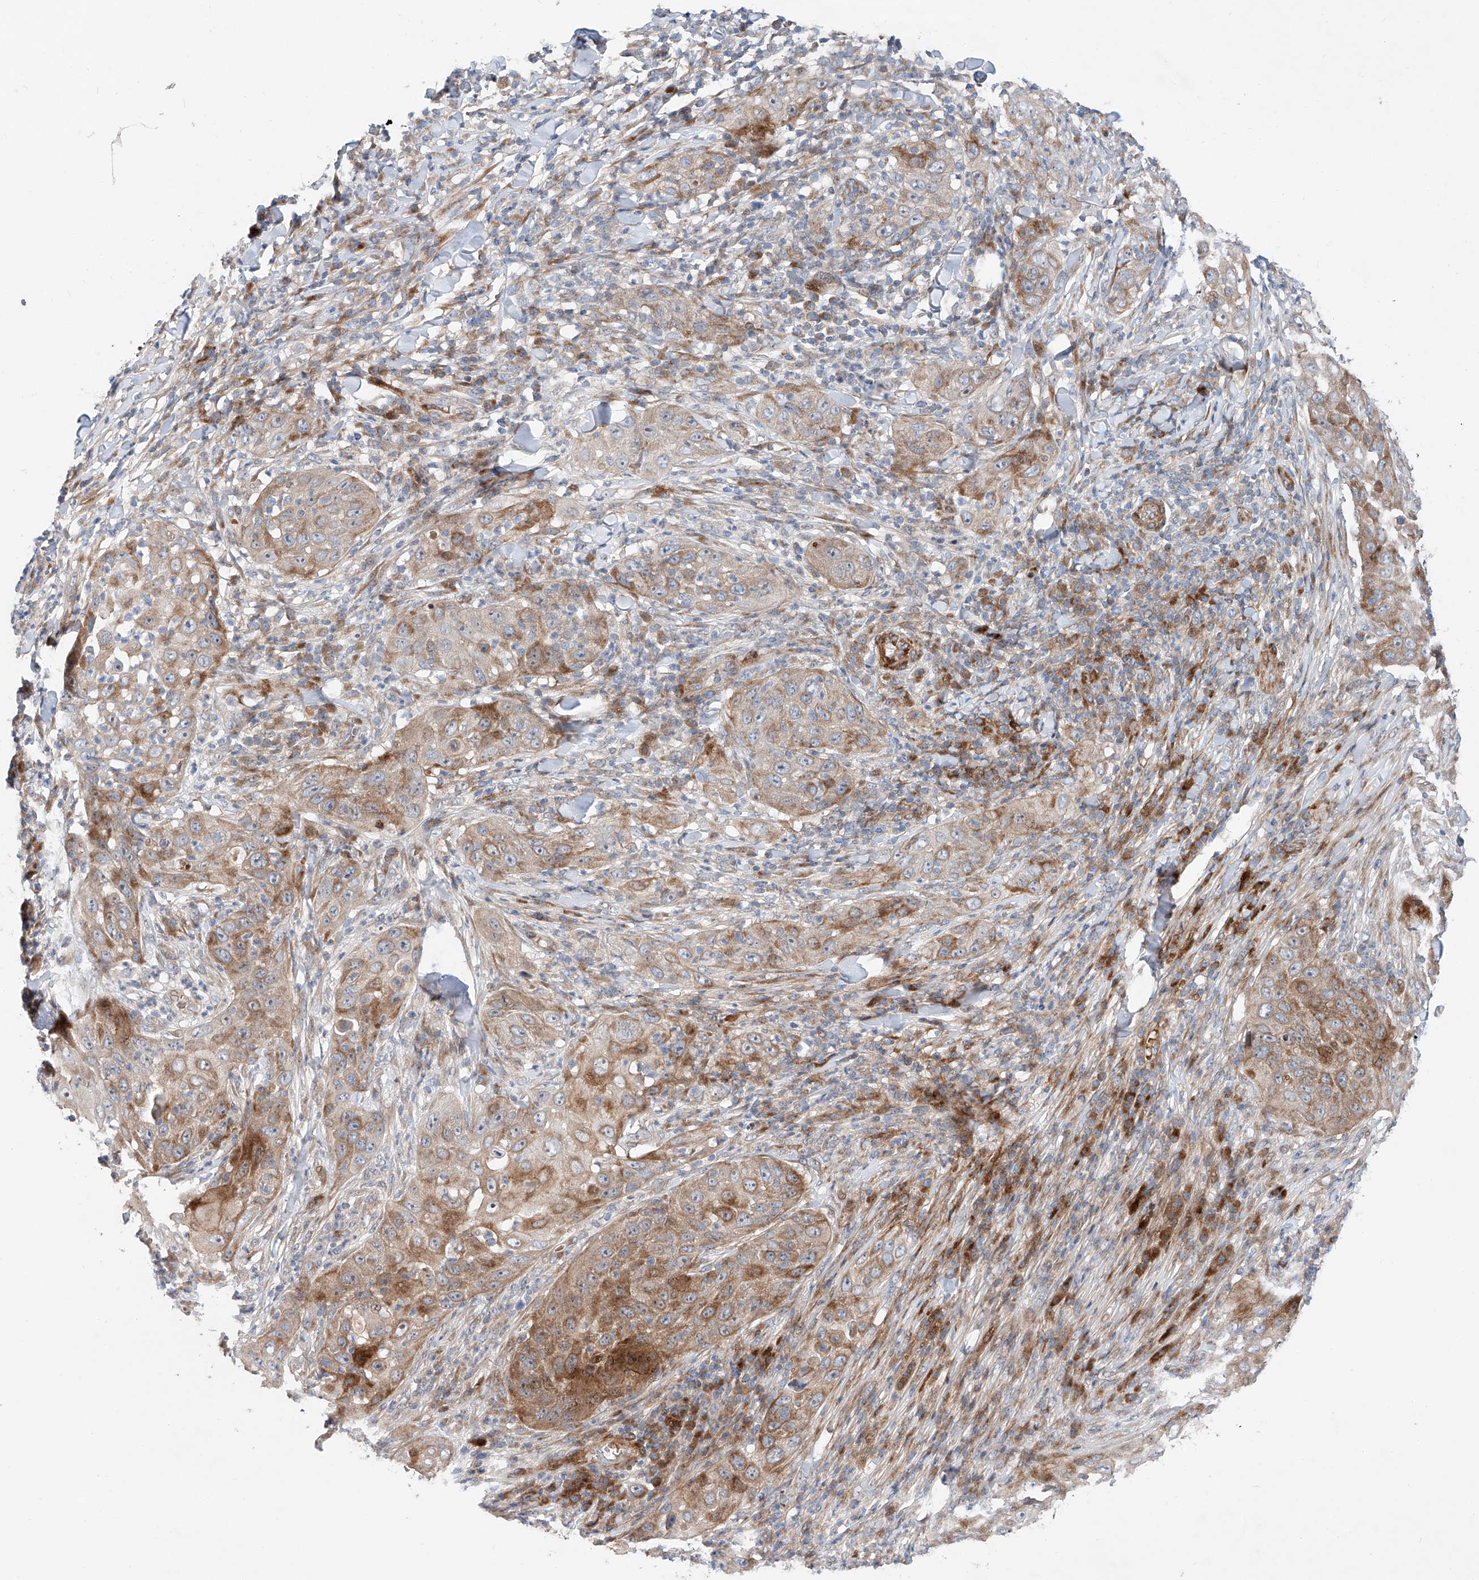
{"staining": {"intensity": "moderate", "quantity": "25%-75%", "location": "cytoplasmic/membranous"}, "tissue": "skin cancer", "cell_type": "Tumor cells", "image_type": "cancer", "snomed": [{"axis": "morphology", "description": "Squamous cell carcinoma, NOS"}, {"axis": "topography", "description": "Skin"}], "caption": "Tumor cells exhibit medium levels of moderate cytoplasmic/membranous expression in approximately 25%-75% of cells in skin cancer (squamous cell carcinoma).", "gene": "USF3", "patient": {"sex": "female", "age": 44}}